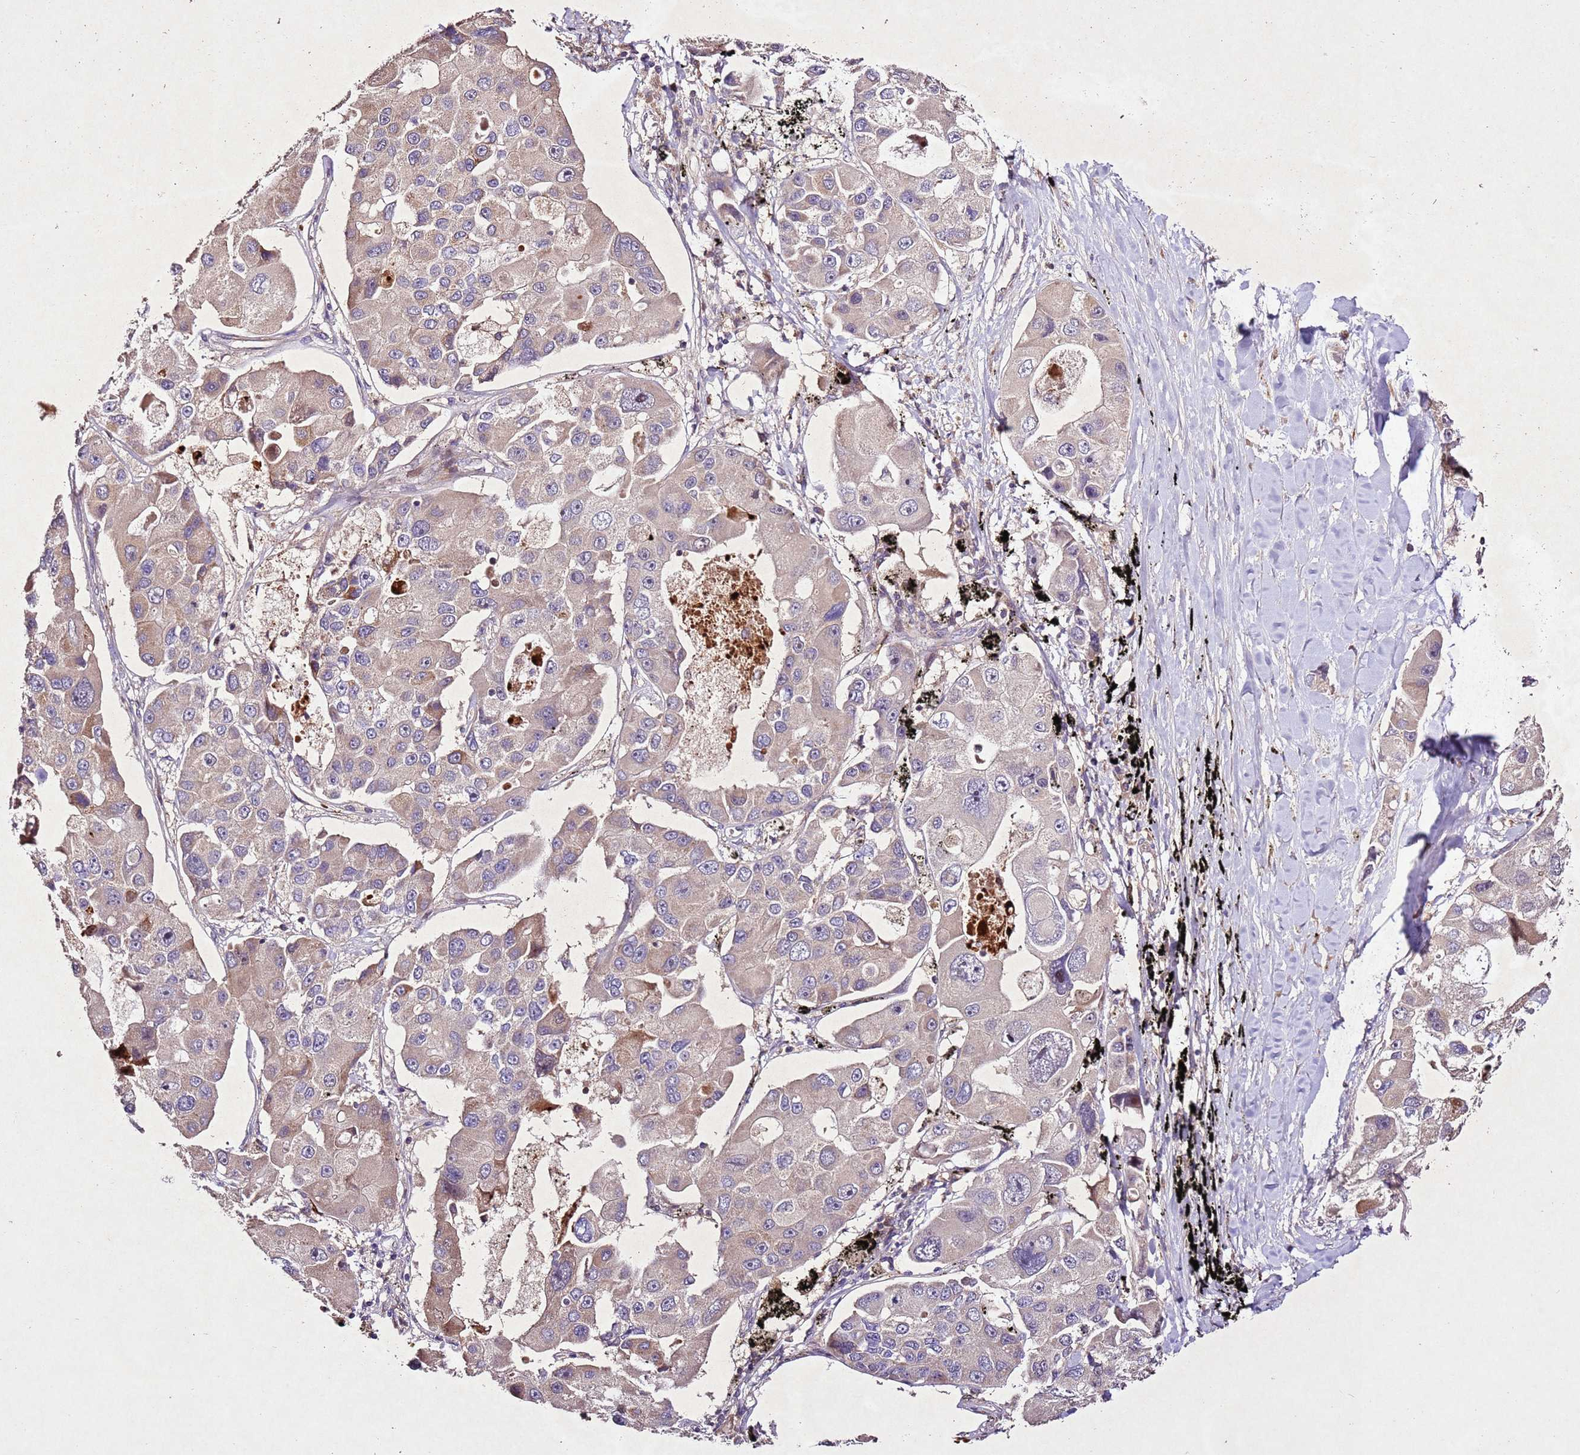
{"staining": {"intensity": "weak", "quantity": "25%-75%", "location": "cytoplasmic/membranous"}, "tissue": "lung cancer", "cell_type": "Tumor cells", "image_type": "cancer", "snomed": [{"axis": "morphology", "description": "Adenocarcinoma, NOS"}, {"axis": "topography", "description": "Lung"}], "caption": "An image of human lung cancer (adenocarcinoma) stained for a protein shows weak cytoplasmic/membranous brown staining in tumor cells.", "gene": "PTMA", "patient": {"sex": "female", "age": 54}}